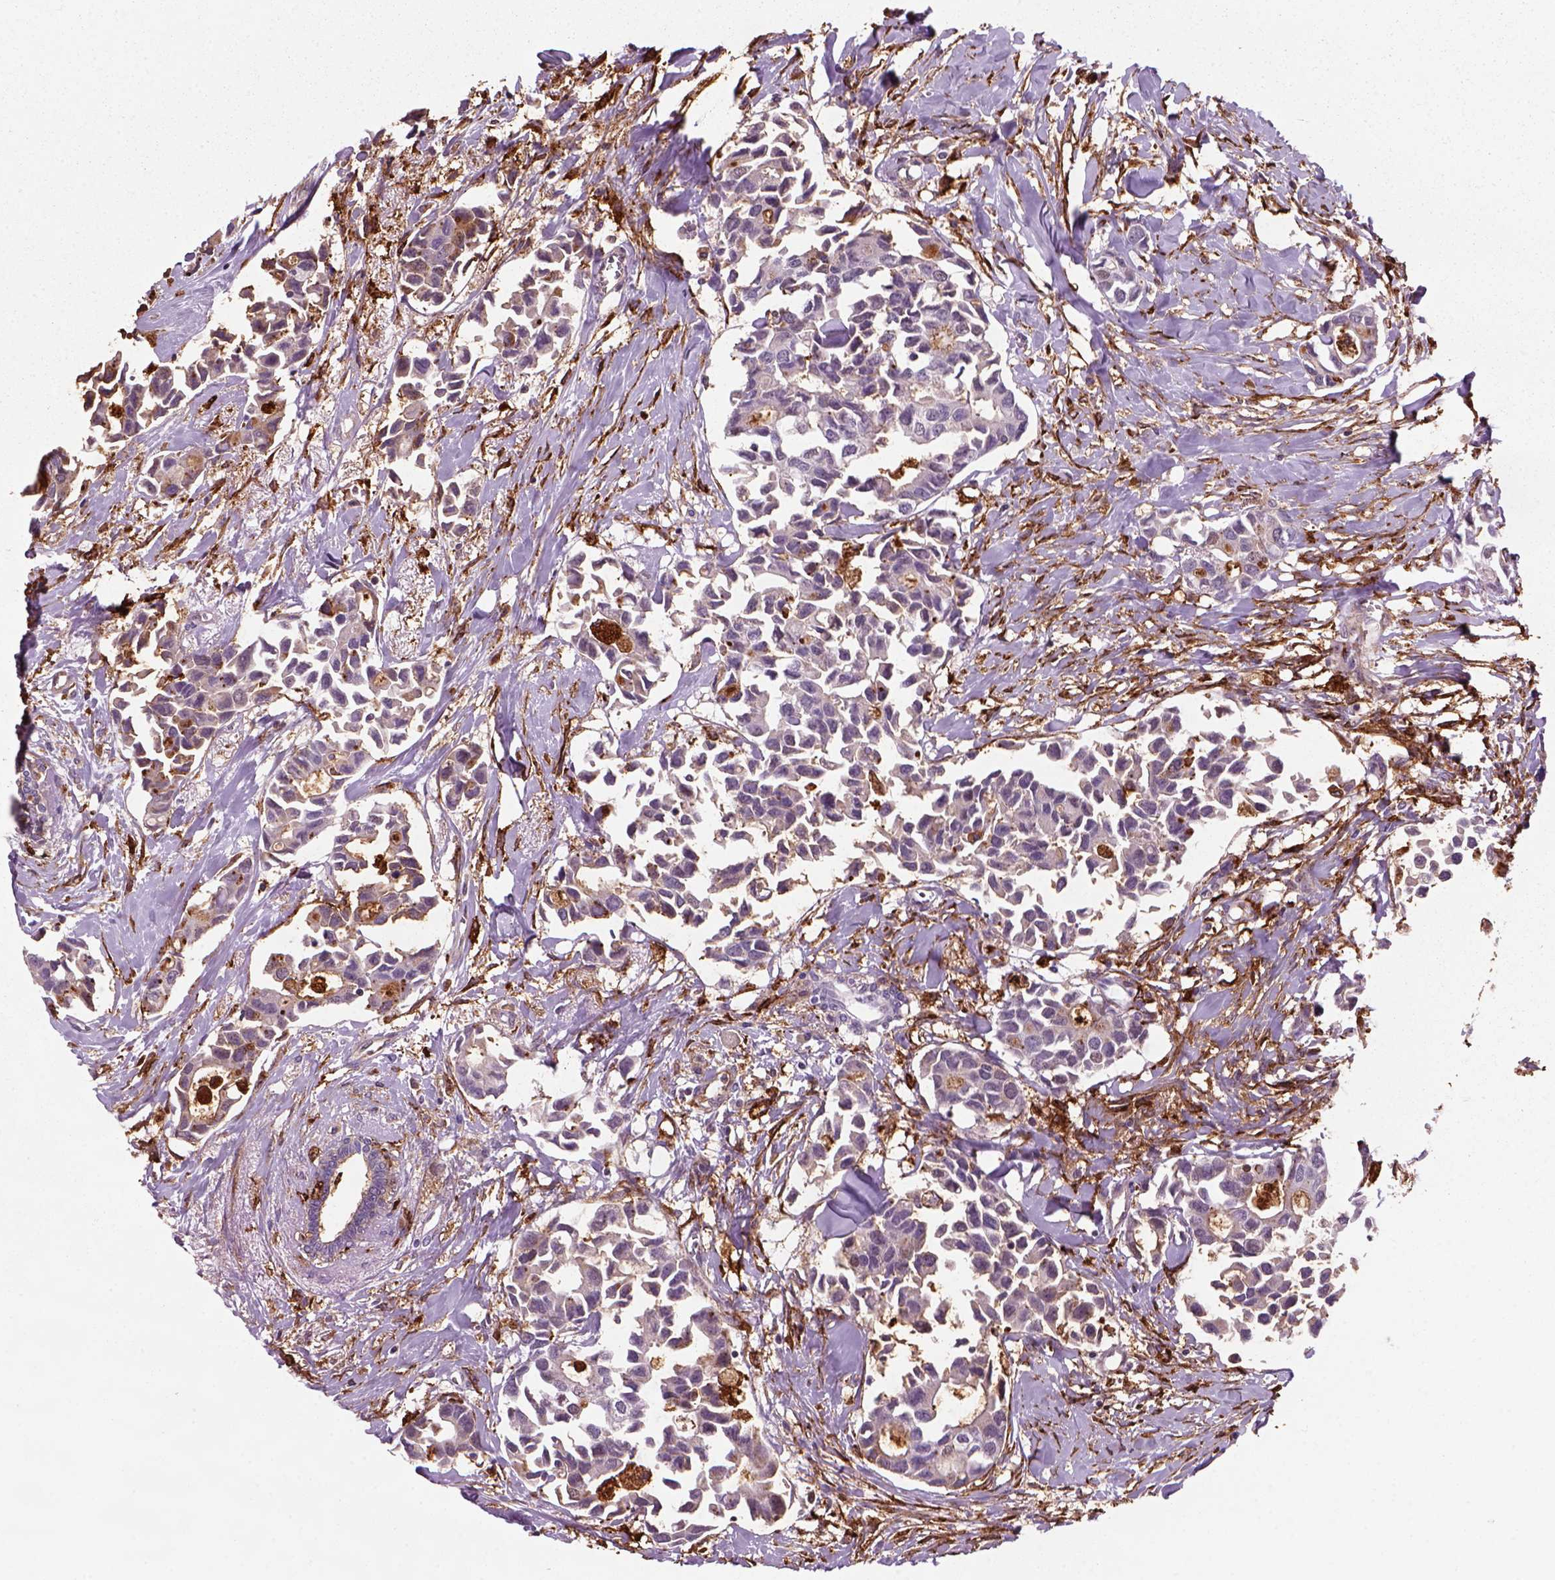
{"staining": {"intensity": "negative", "quantity": "none", "location": "none"}, "tissue": "breast cancer", "cell_type": "Tumor cells", "image_type": "cancer", "snomed": [{"axis": "morphology", "description": "Duct carcinoma"}, {"axis": "topography", "description": "Breast"}], "caption": "Tumor cells are negative for brown protein staining in intraductal carcinoma (breast).", "gene": "MARCKS", "patient": {"sex": "female", "age": 83}}